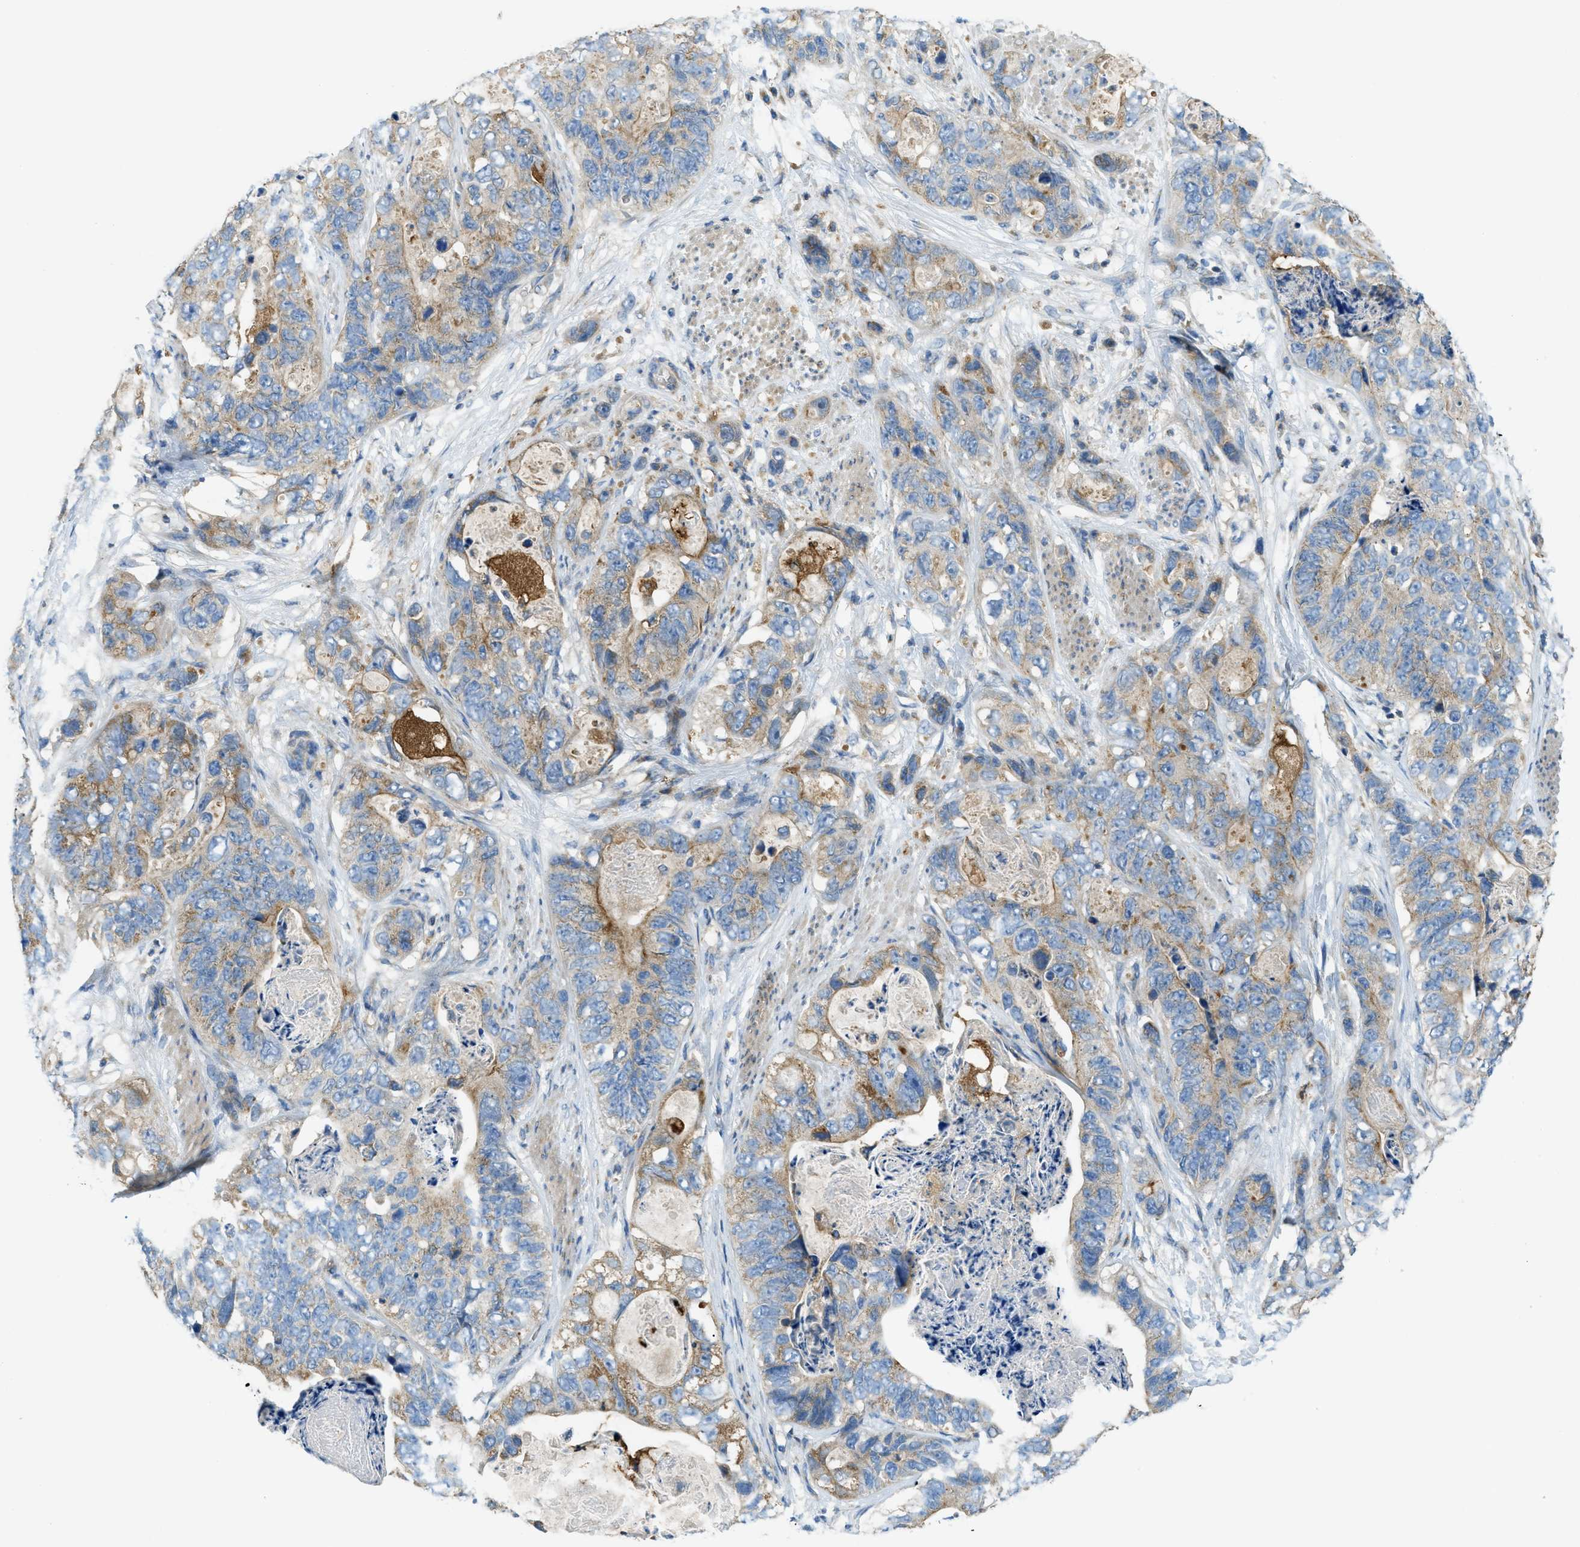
{"staining": {"intensity": "weak", "quantity": "25%-75%", "location": "cytoplasmic/membranous"}, "tissue": "stomach cancer", "cell_type": "Tumor cells", "image_type": "cancer", "snomed": [{"axis": "morphology", "description": "Adenocarcinoma, NOS"}, {"axis": "topography", "description": "Stomach"}], "caption": "High-magnification brightfield microscopy of stomach adenocarcinoma stained with DAB (brown) and counterstained with hematoxylin (blue). tumor cells exhibit weak cytoplasmic/membranous expression is present in approximately25%-75% of cells. The protein is stained brown, and the nuclei are stained in blue (DAB (3,3'-diaminobenzidine) IHC with brightfield microscopy, high magnification).", "gene": "RFFL", "patient": {"sex": "female", "age": 89}}